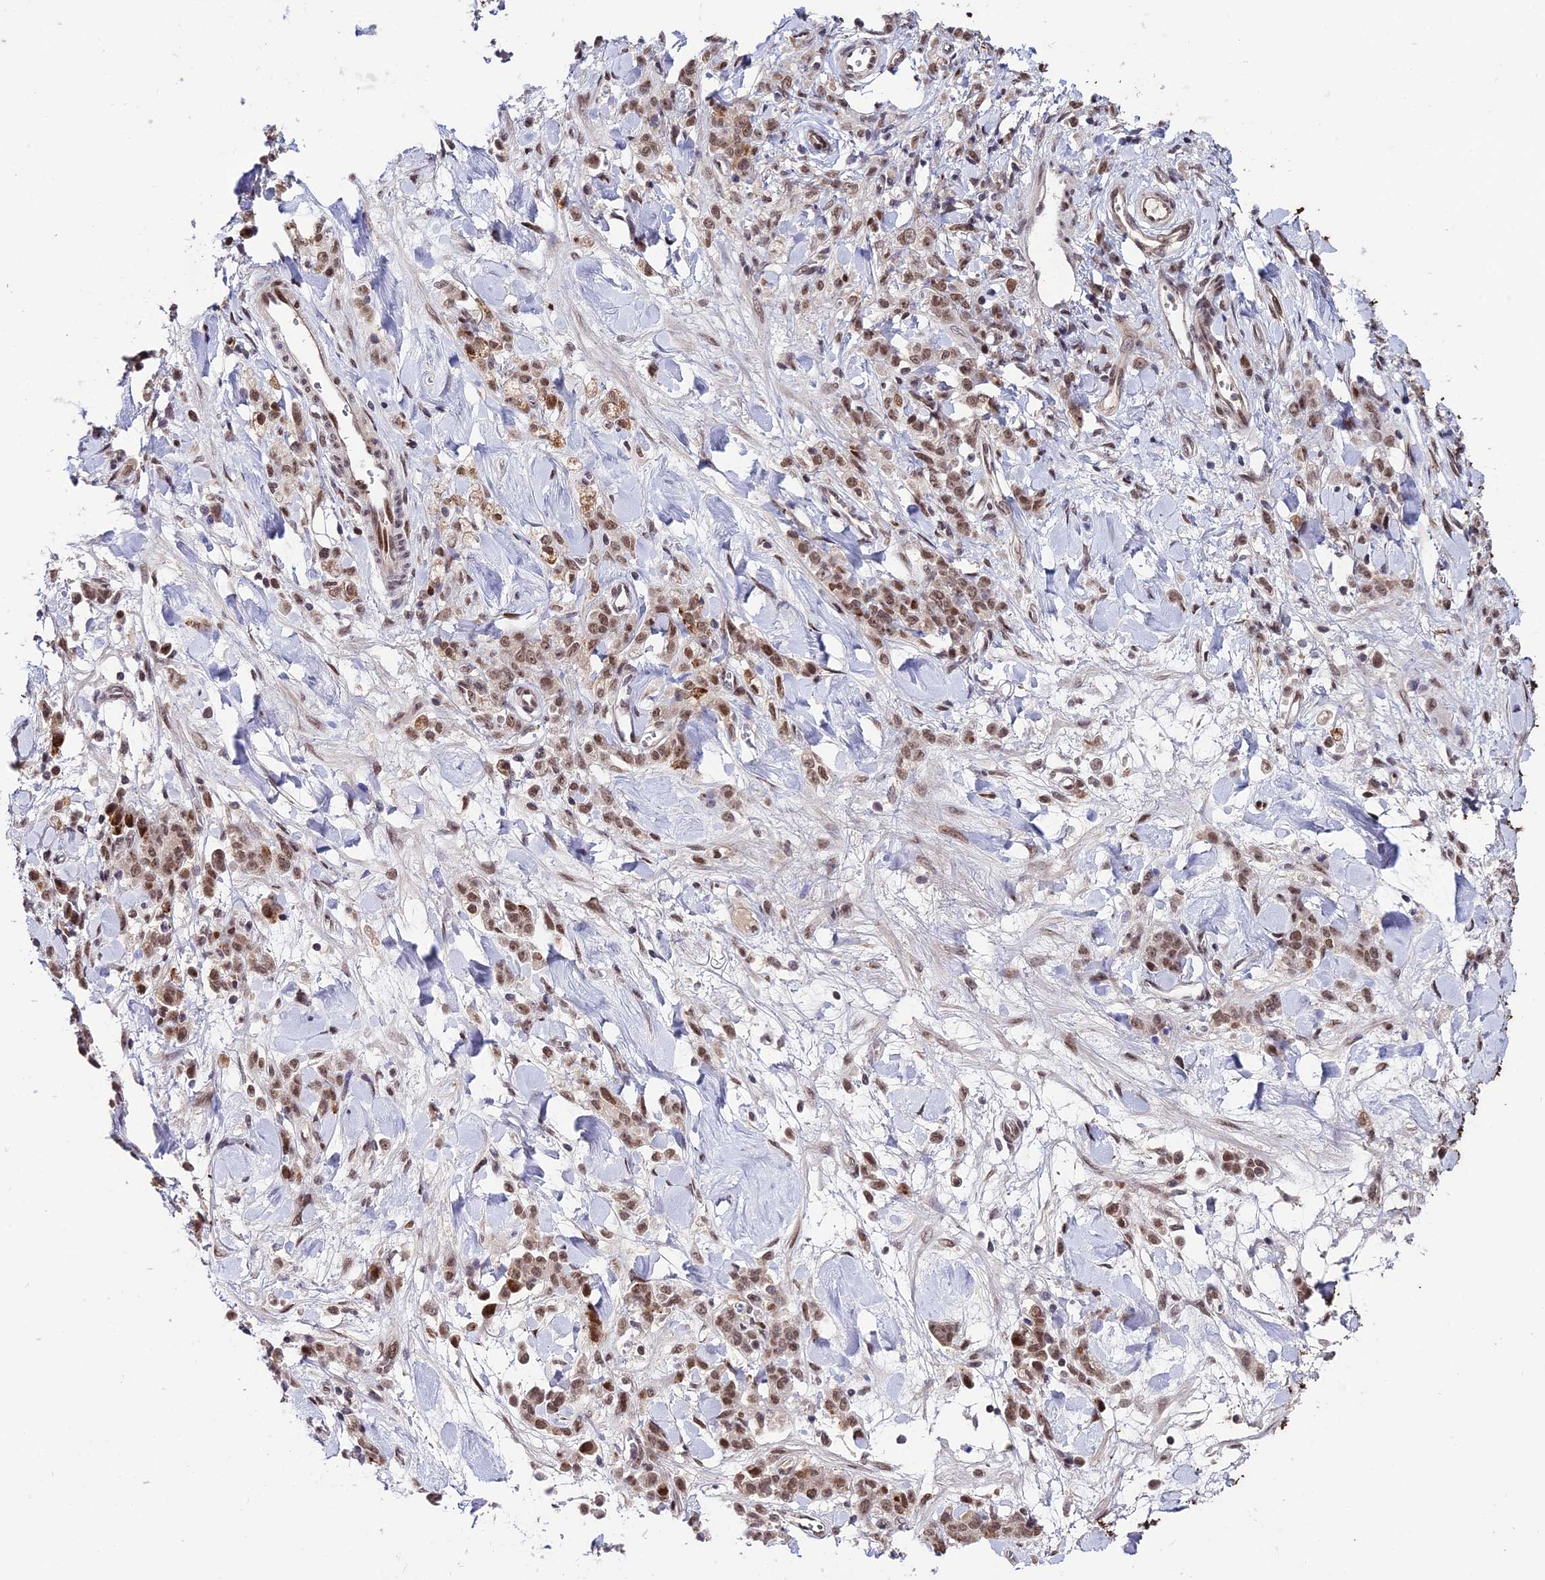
{"staining": {"intensity": "moderate", "quantity": ">75%", "location": "nuclear"}, "tissue": "stomach cancer", "cell_type": "Tumor cells", "image_type": "cancer", "snomed": [{"axis": "morphology", "description": "Normal tissue, NOS"}, {"axis": "morphology", "description": "Adenocarcinoma, NOS"}, {"axis": "topography", "description": "Stomach"}], "caption": "A photomicrograph of stomach cancer stained for a protein reveals moderate nuclear brown staining in tumor cells. (brown staining indicates protein expression, while blue staining denotes nuclei).", "gene": "SYT15", "patient": {"sex": "male", "age": 82}}